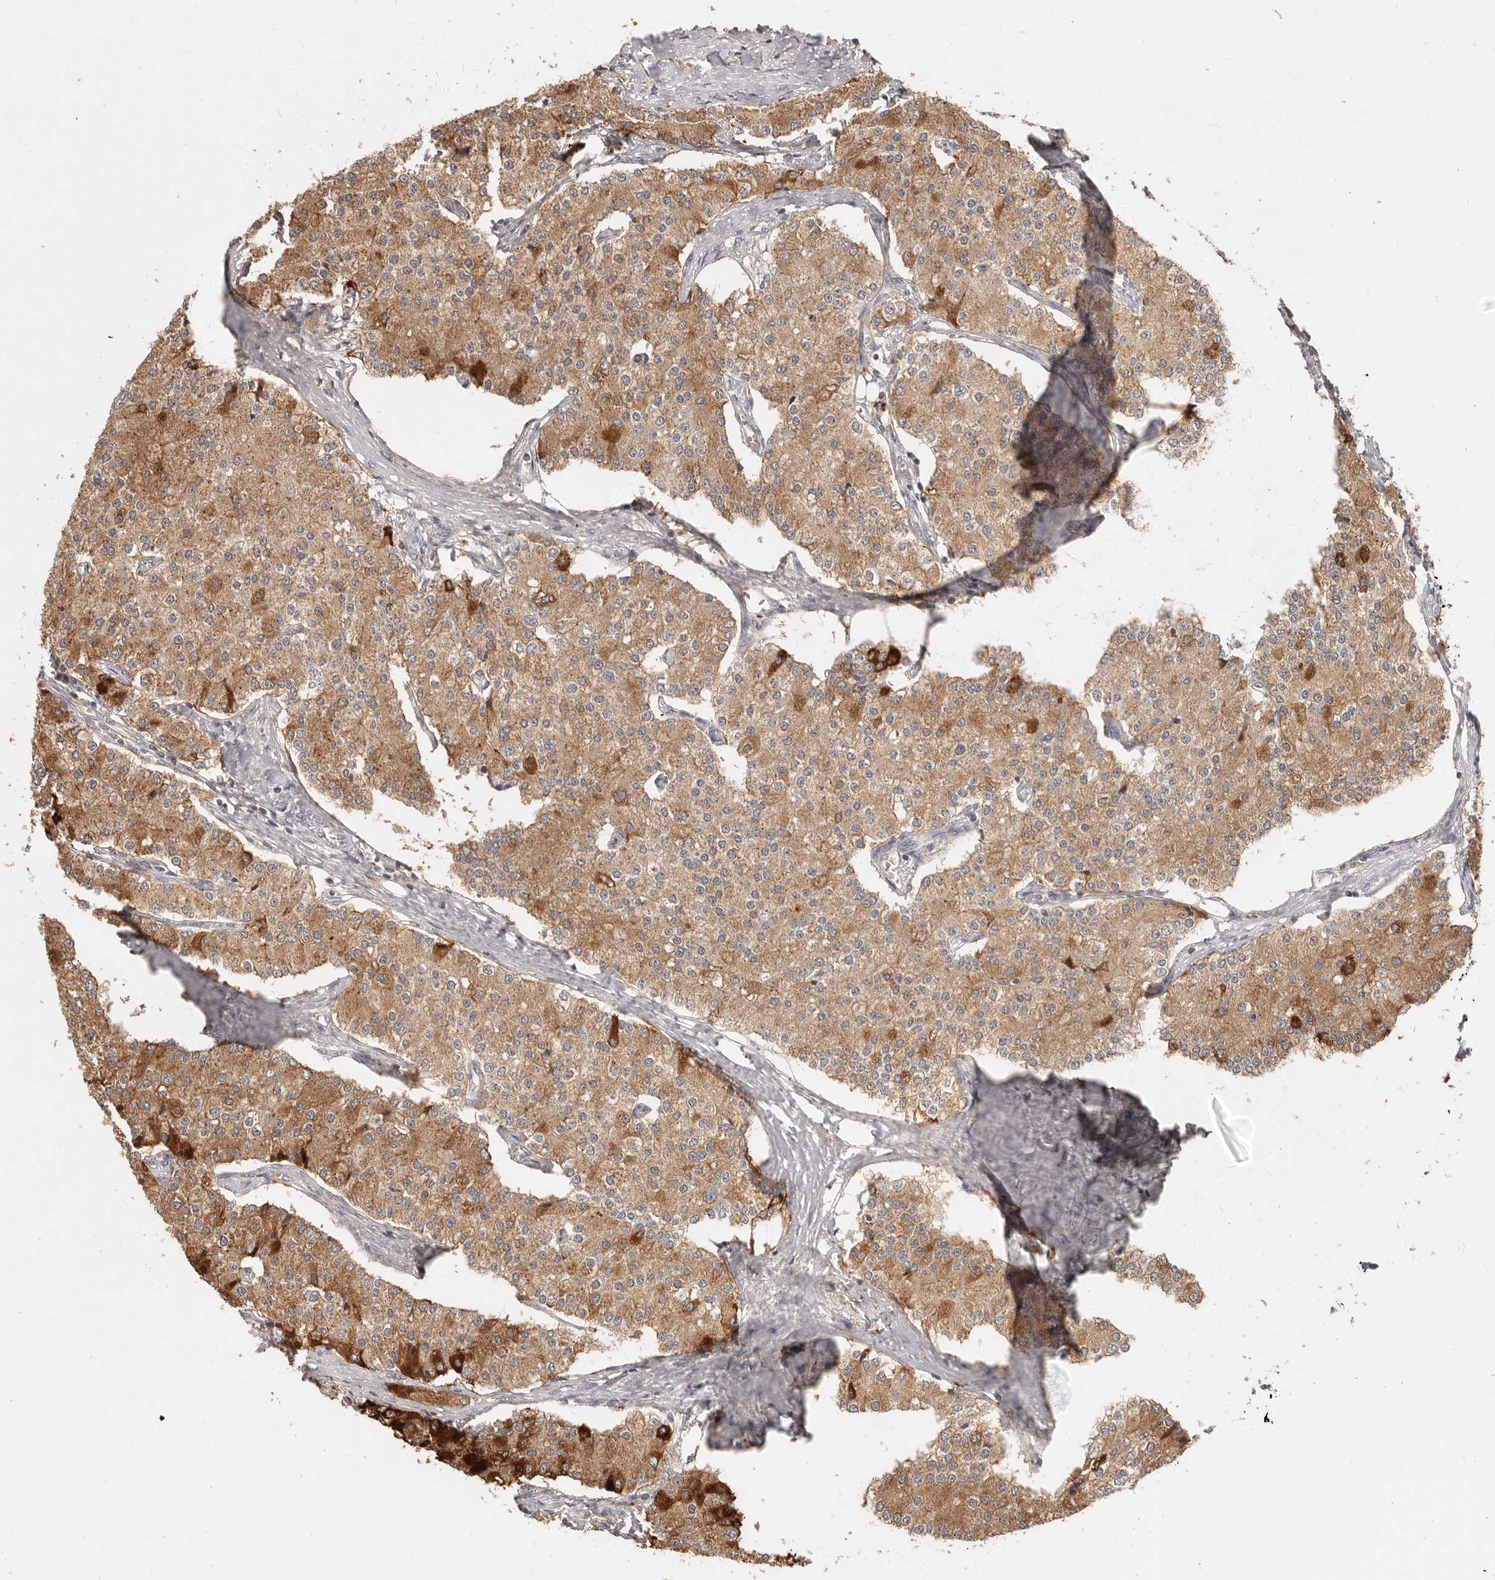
{"staining": {"intensity": "strong", "quantity": ">75%", "location": "cytoplasmic/membranous"}, "tissue": "carcinoid", "cell_type": "Tumor cells", "image_type": "cancer", "snomed": [{"axis": "morphology", "description": "Carcinoid, malignant, NOS"}, {"axis": "topography", "description": "Colon"}], "caption": "A high amount of strong cytoplasmic/membranous staining is appreciated in approximately >75% of tumor cells in malignant carcinoid tissue.", "gene": "MTFR2", "patient": {"sex": "female", "age": 52}}